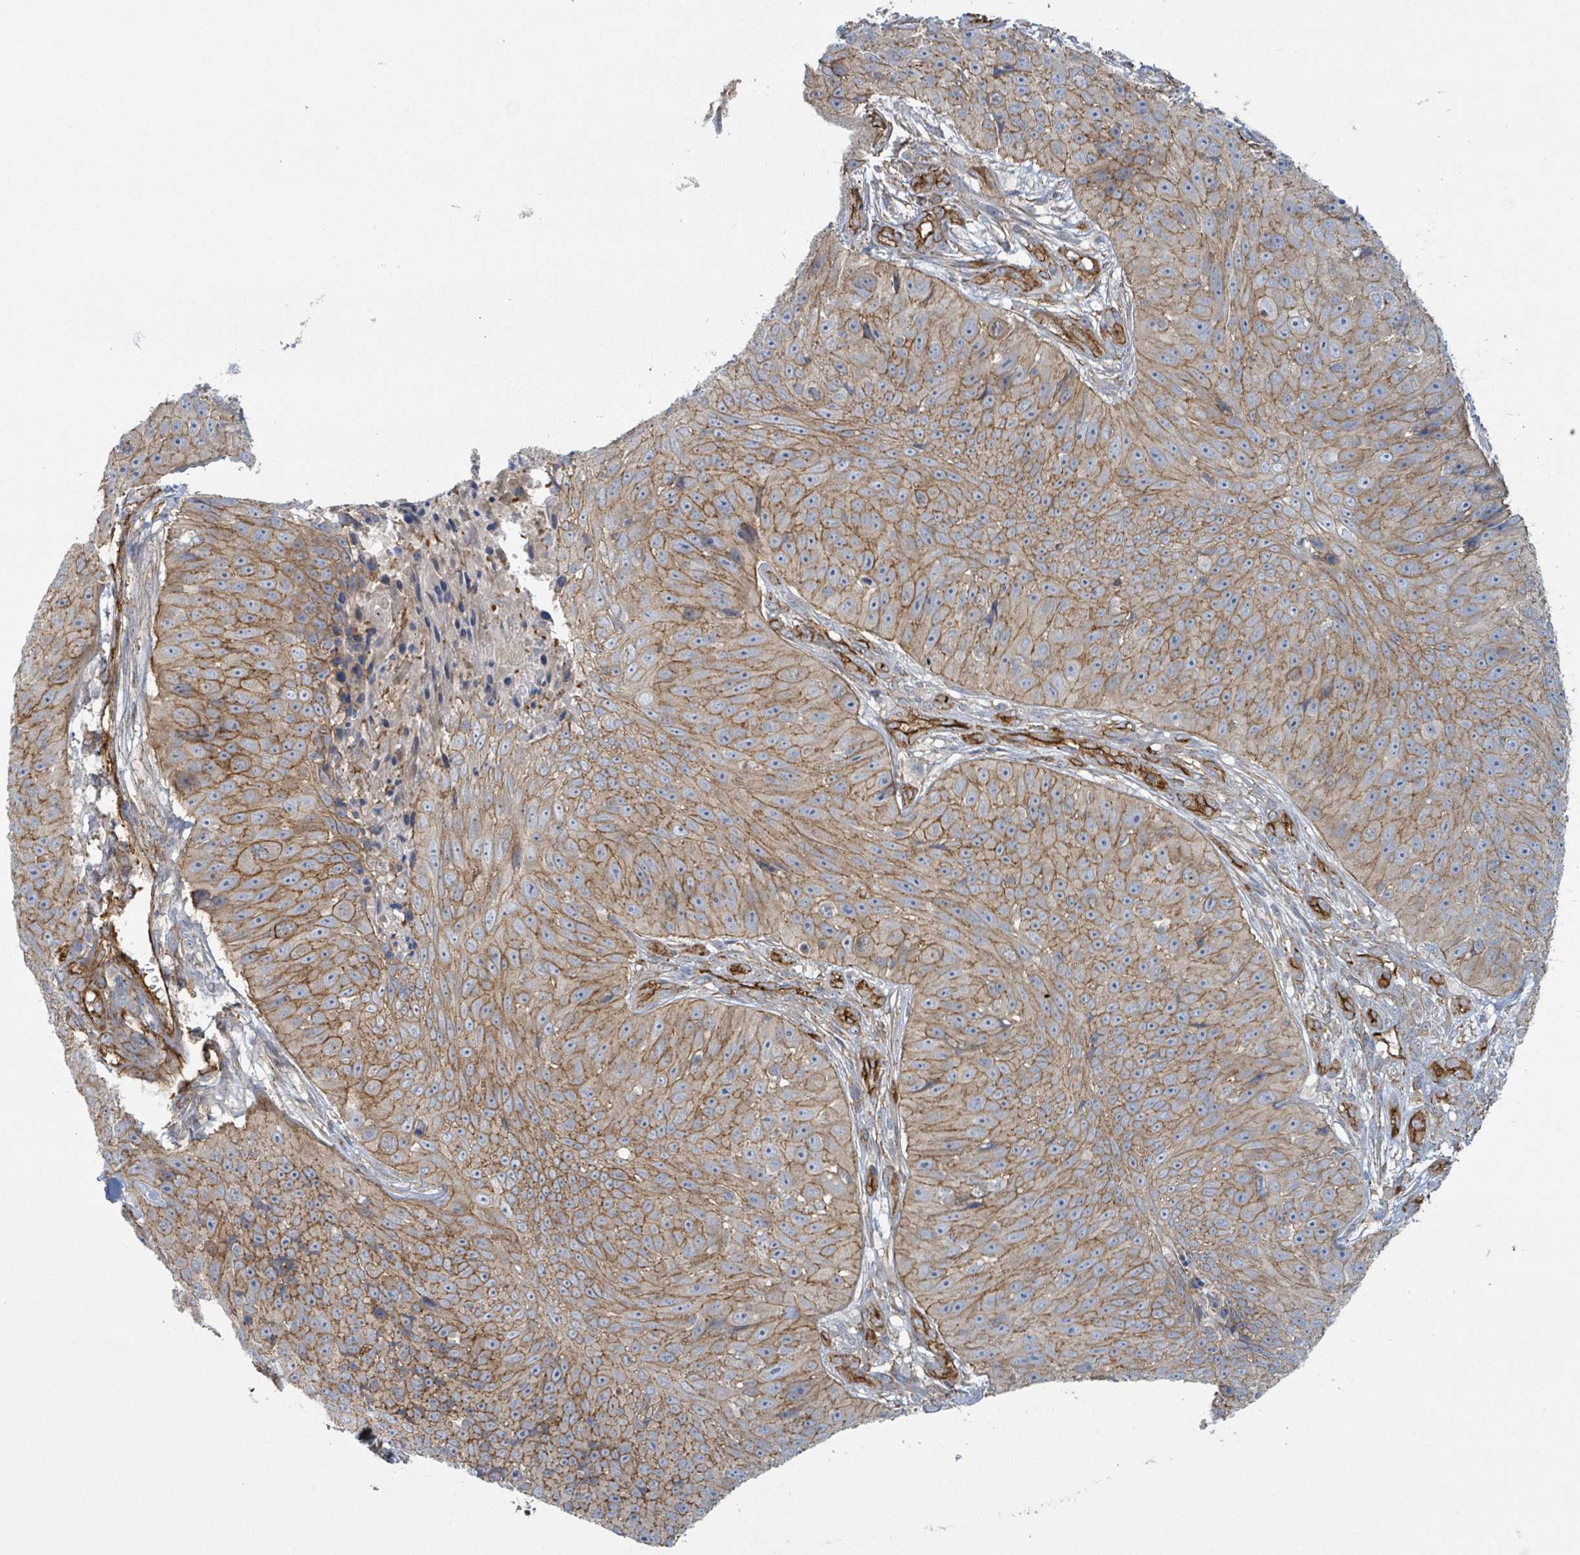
{"staining": {"intensity": "moderate", "quantity": ">75%", "location": "cytoplasmic/membranous"}, "tissue": "skin cancer", "cell_type": "Tumor cells", "image_type": "cancer", "snomed": [{"axis": "morphology", "description": "Squamous cell carcinoma, NOS"}, {"axis": "topography", "description": "Skin"}], "caption": "The histopathology image exhibits a brown stain indicating the presence of a protein in the cytoplasmic/membranous of tumor cells in skin cancer (squamous cell carcinoma).", "gene": "LDOC1", "patient": {"sex": "female", "age": 87}}